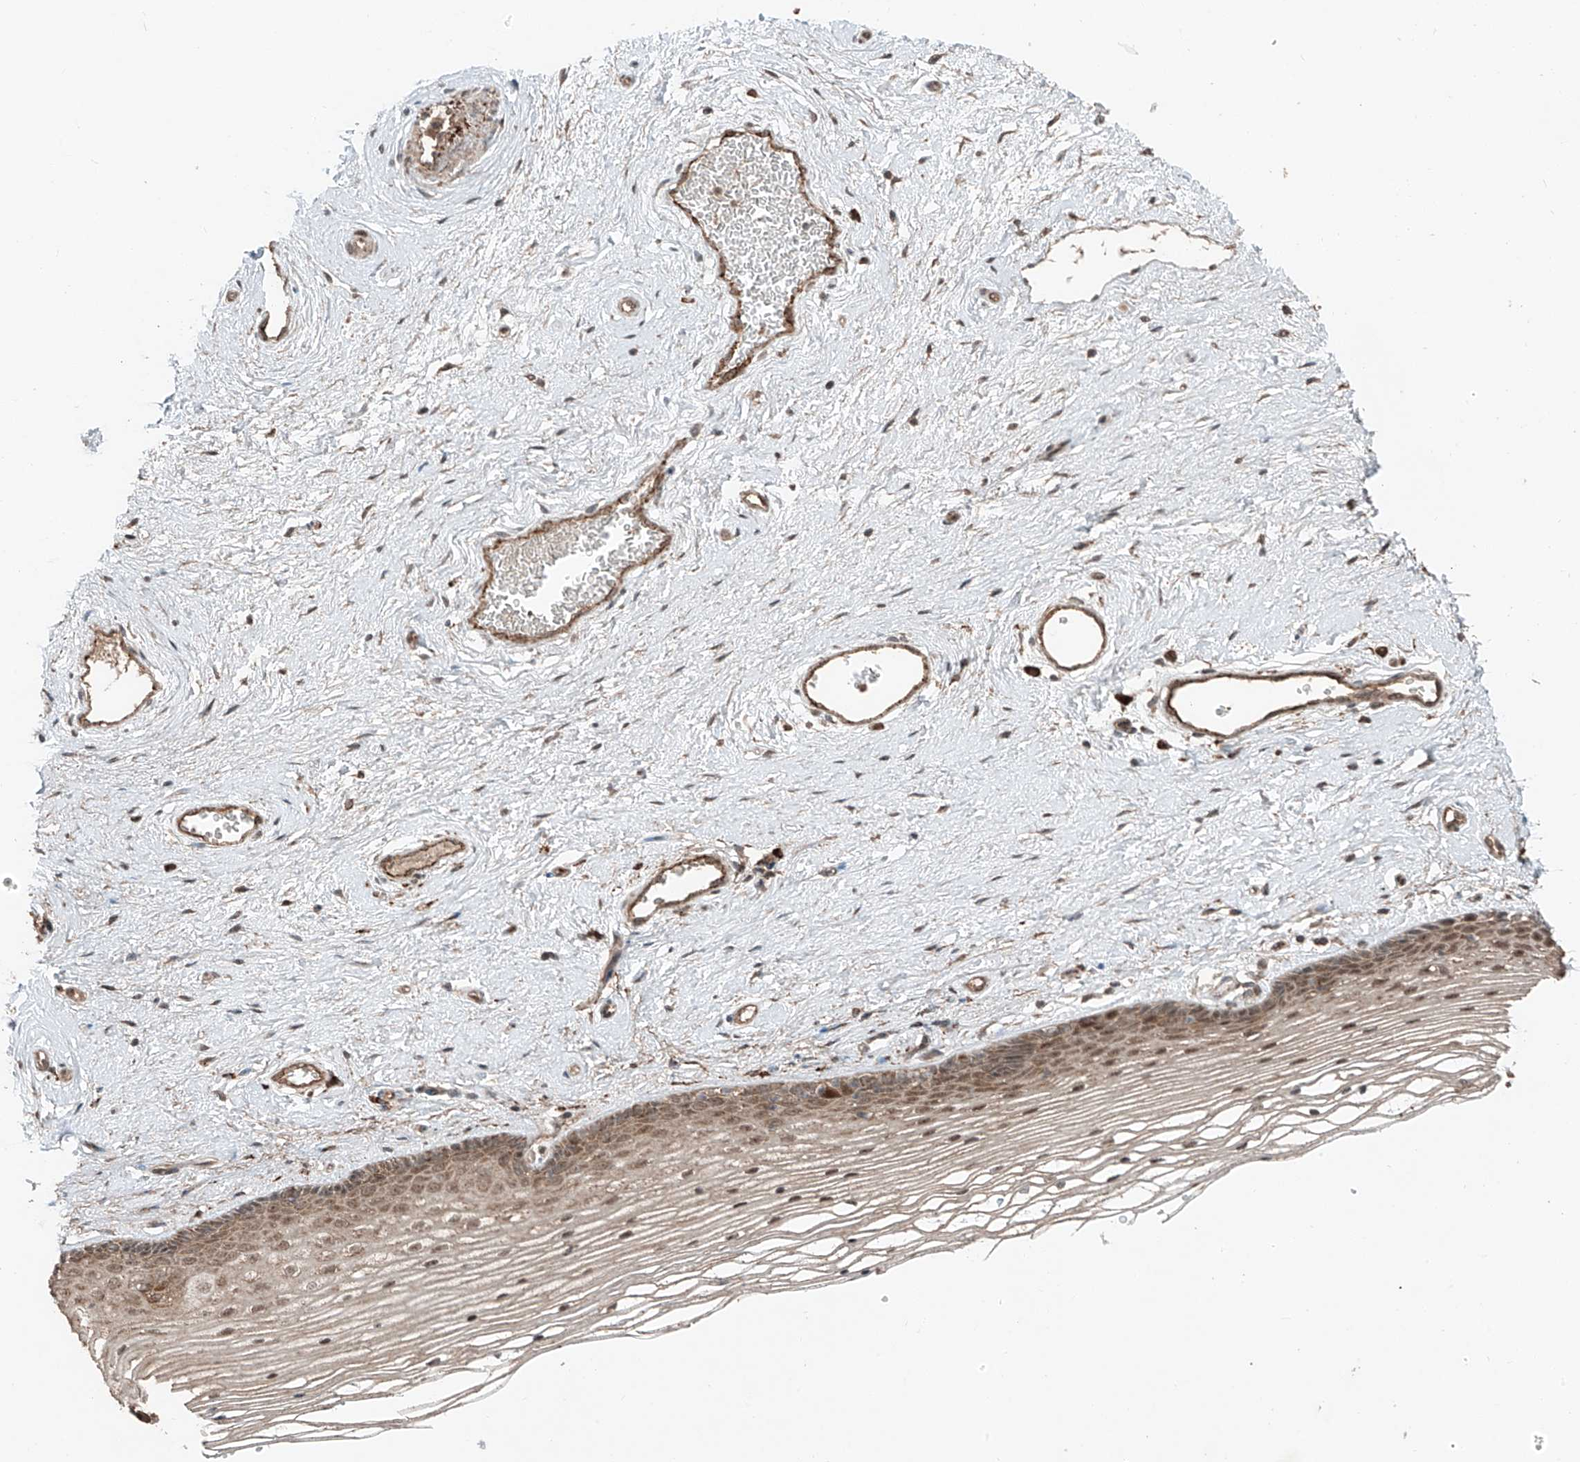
{"staining": {"intensity": "moderate", "quantity": "25%-75%", "location": "cytoplasmic/membranous,nuclear"}, "tissue": "vagina", "cell_type": "Squamous epithelial cells", "image_type": "normal", "snomed": [{"axis": "morphology", "description": "Normal tissue, NOS"}, {"axis": "topography", "description": "Vagina"}], "caption": "Protein expression by immunohistochemistry demonstrates moderate cytoplasmic/membranous,nuclear expression in approximately 25%-75% of squamous epithelial cells in unremarkable vagina.", "gene": "ZNF620", "patient": {"sex": "female", "age": 46}}